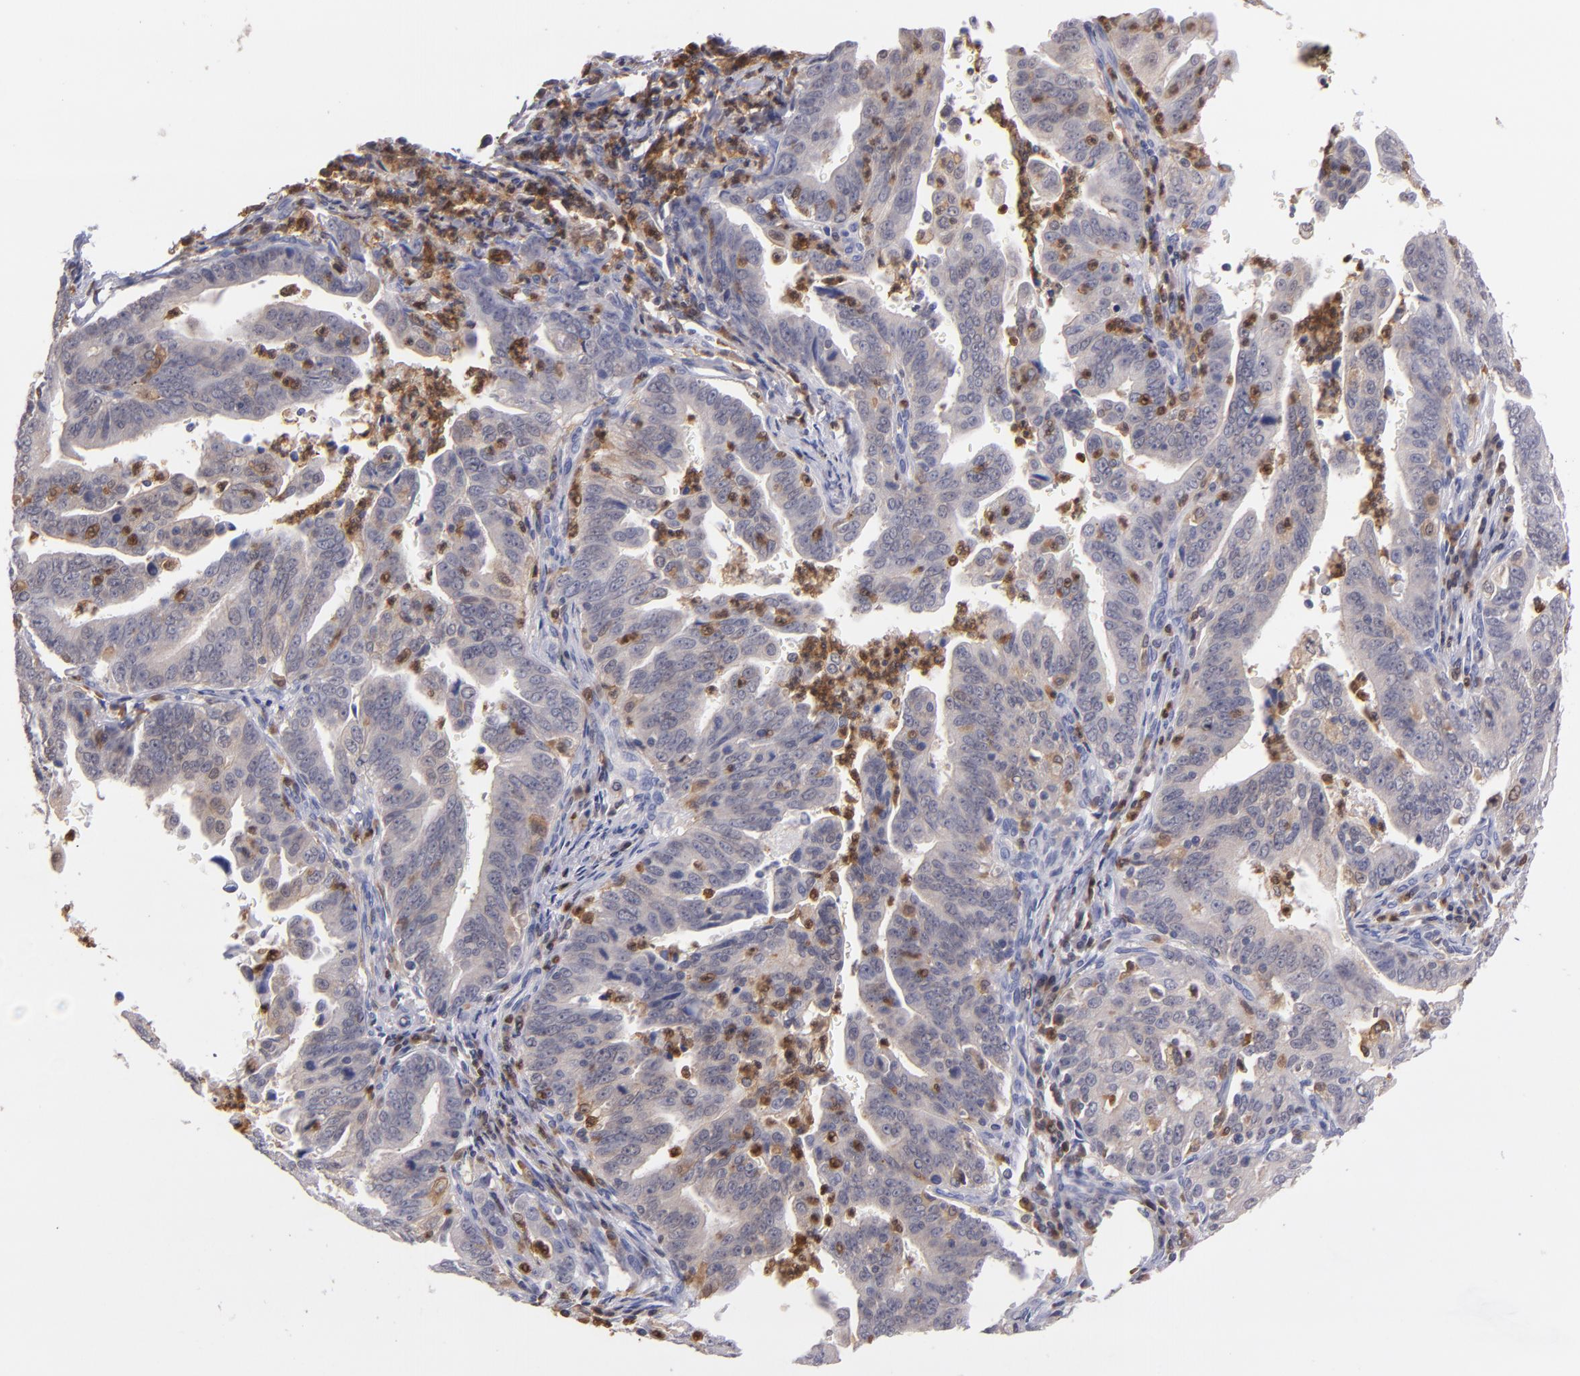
{"staining": {"intensity": "weak", "quantity": "<25%", "location": "cytoplasmic/membranous"}, "tissue": "stomach cancer", "cell_type": "Tumor cells", "image_type": "cancer", "snomed": [{"axis": "morphology", "description": "Adenocarcinoma, NOS"}, {"axis": "topography", "description": "Stomach, upper"}], "caption": "Immunohistochemical staining of human stomach cancer (adenocarcinoma) exhibits no significant positivity in tumor cells. The staining is performed using DAB (3,3'-diaminobenzidine) brown chromogen with nuclei counter-stained in using hematoxylin.", "gene": "PRKCD", "patient": {"sex": "female", "age": 50}}